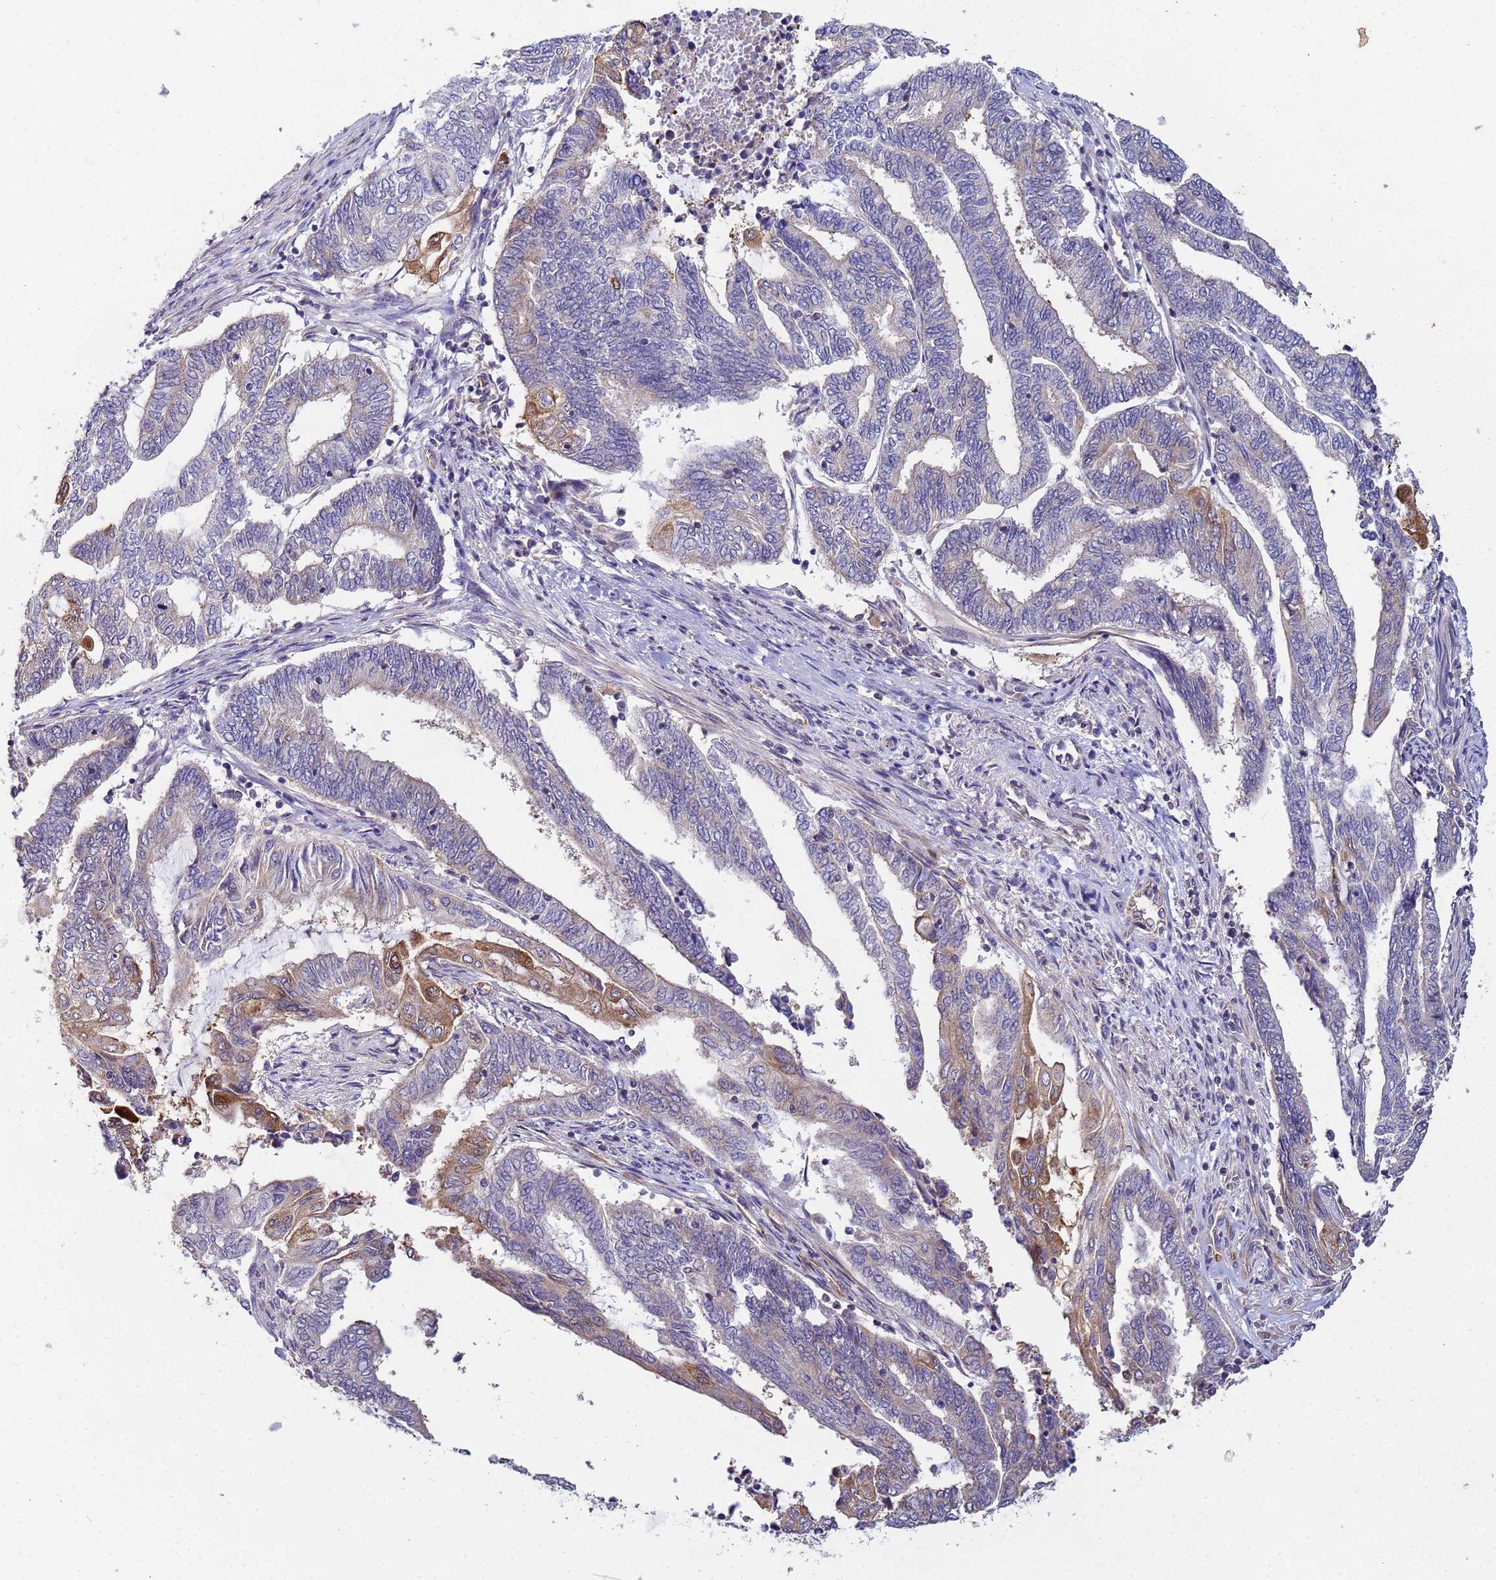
{"staining": {"intensity": "moderate", "quantity": "<25%", "location": "cytoplasmic/membranous"}, "tissue": "endometrial cancer", "cell_type": "Tumor cells", "image_type": "cancer", "snomed": [{"axis": "morphology", "description": "Adenocarcinoma, NOS"}, {"axis": "topography", "description": "Uterus"}, {"axis": "topography", "description": "Endometrium"}], "caption": "Immunohistochemistry (IHC) micrograph of neoplastic tissue: human adenocarcinoma (endometrial) stained using immunohistochemistry demonstrates low levels of moderate protein expression localized specifically in the cytoplasmic/membranous of tumor cells, appearing as a cytoplasmic/membranous brown color.", "gene": "CDC34", "patient": {"sex": "female", "age": 70}}